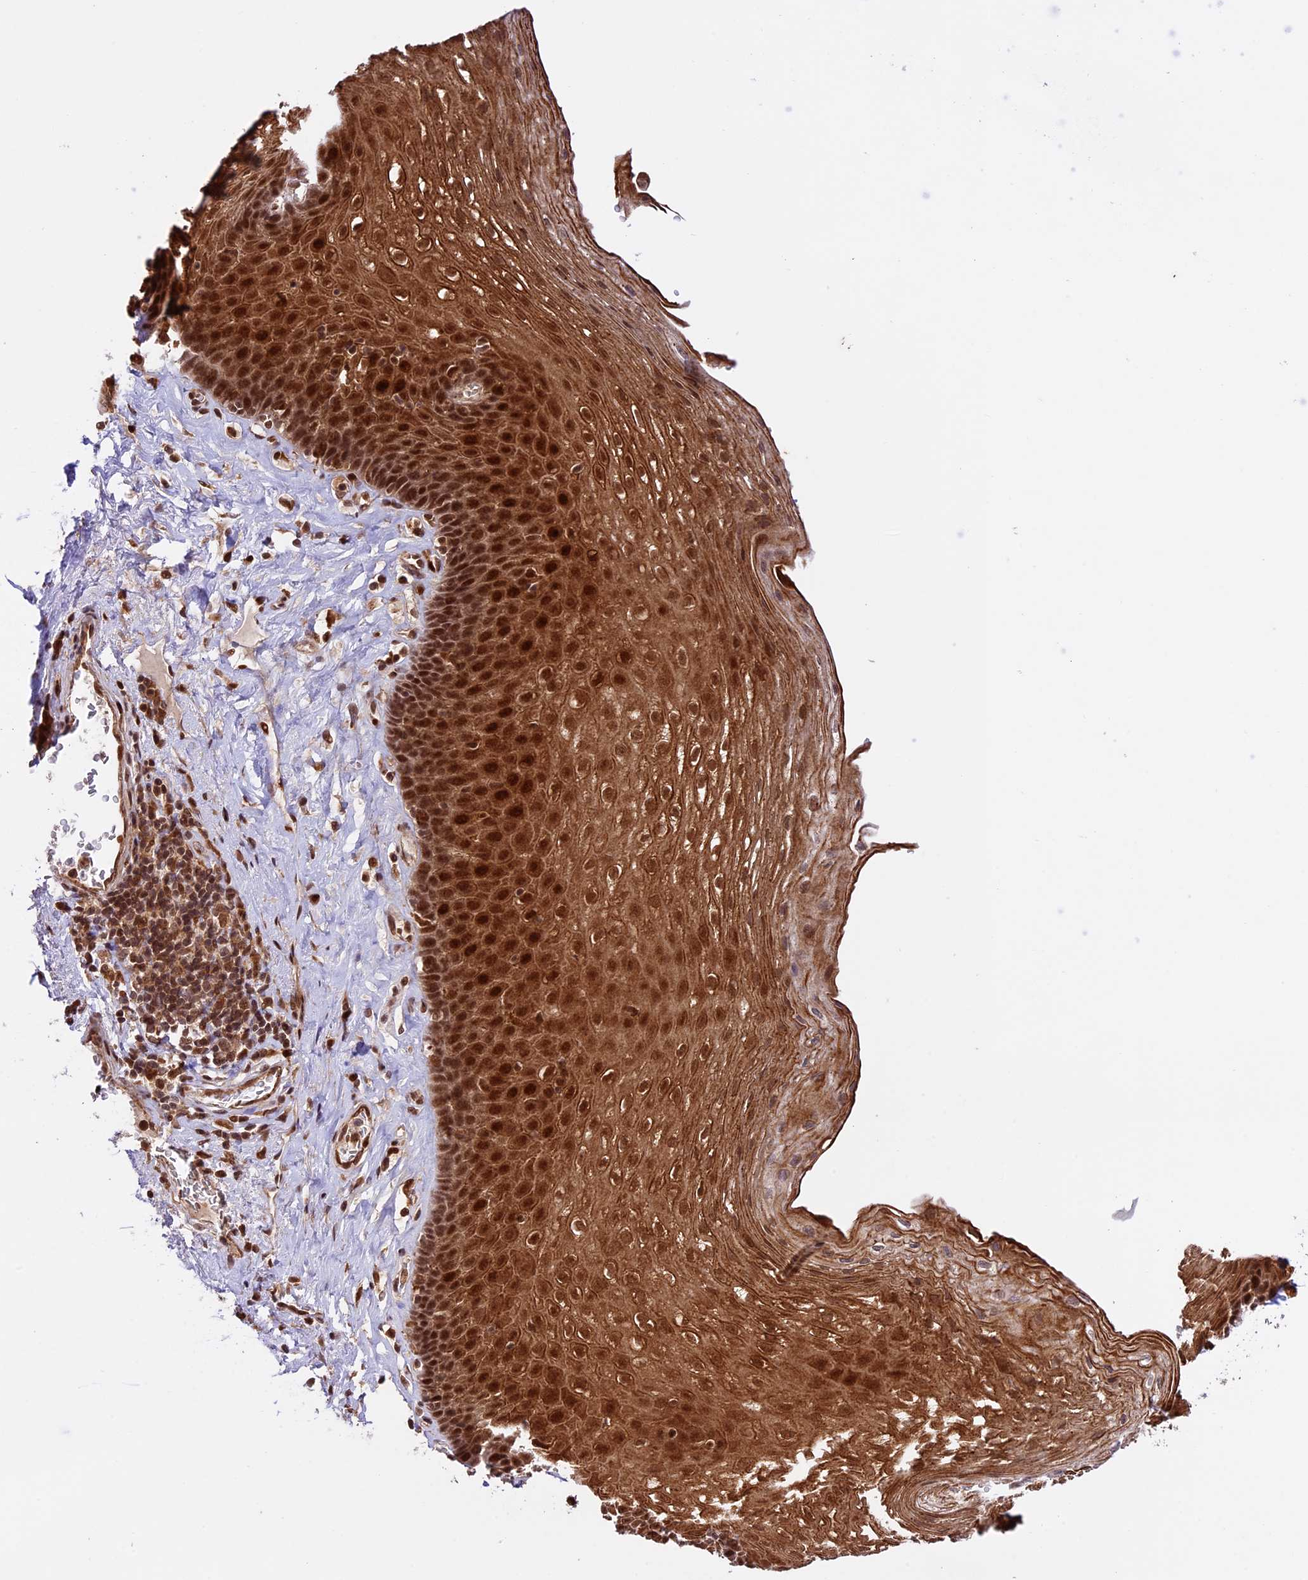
{"staining": {"intensity": "strong", "quantity": ">75%", "location": "cytoplasmic/membranous,nuclear"}, "tissue": "esophagus", "cell_type": "Squamous epithelial cells", "image_type": "normal", "snomed": [{"axis": "morphology", "description": "Normal tissue, NOS"}, {"axis": "topography", "description": "Esophagus"}], "caption": "This micrograph reveals immunohistochemistry staining of benign human esophagus, with high strong cytoplasmic/membranous,nuclear staining in approximately >75% of squamous epithelial cells.", "gene": "DHX38", "patient": {"sex": "female", "age": 66}}